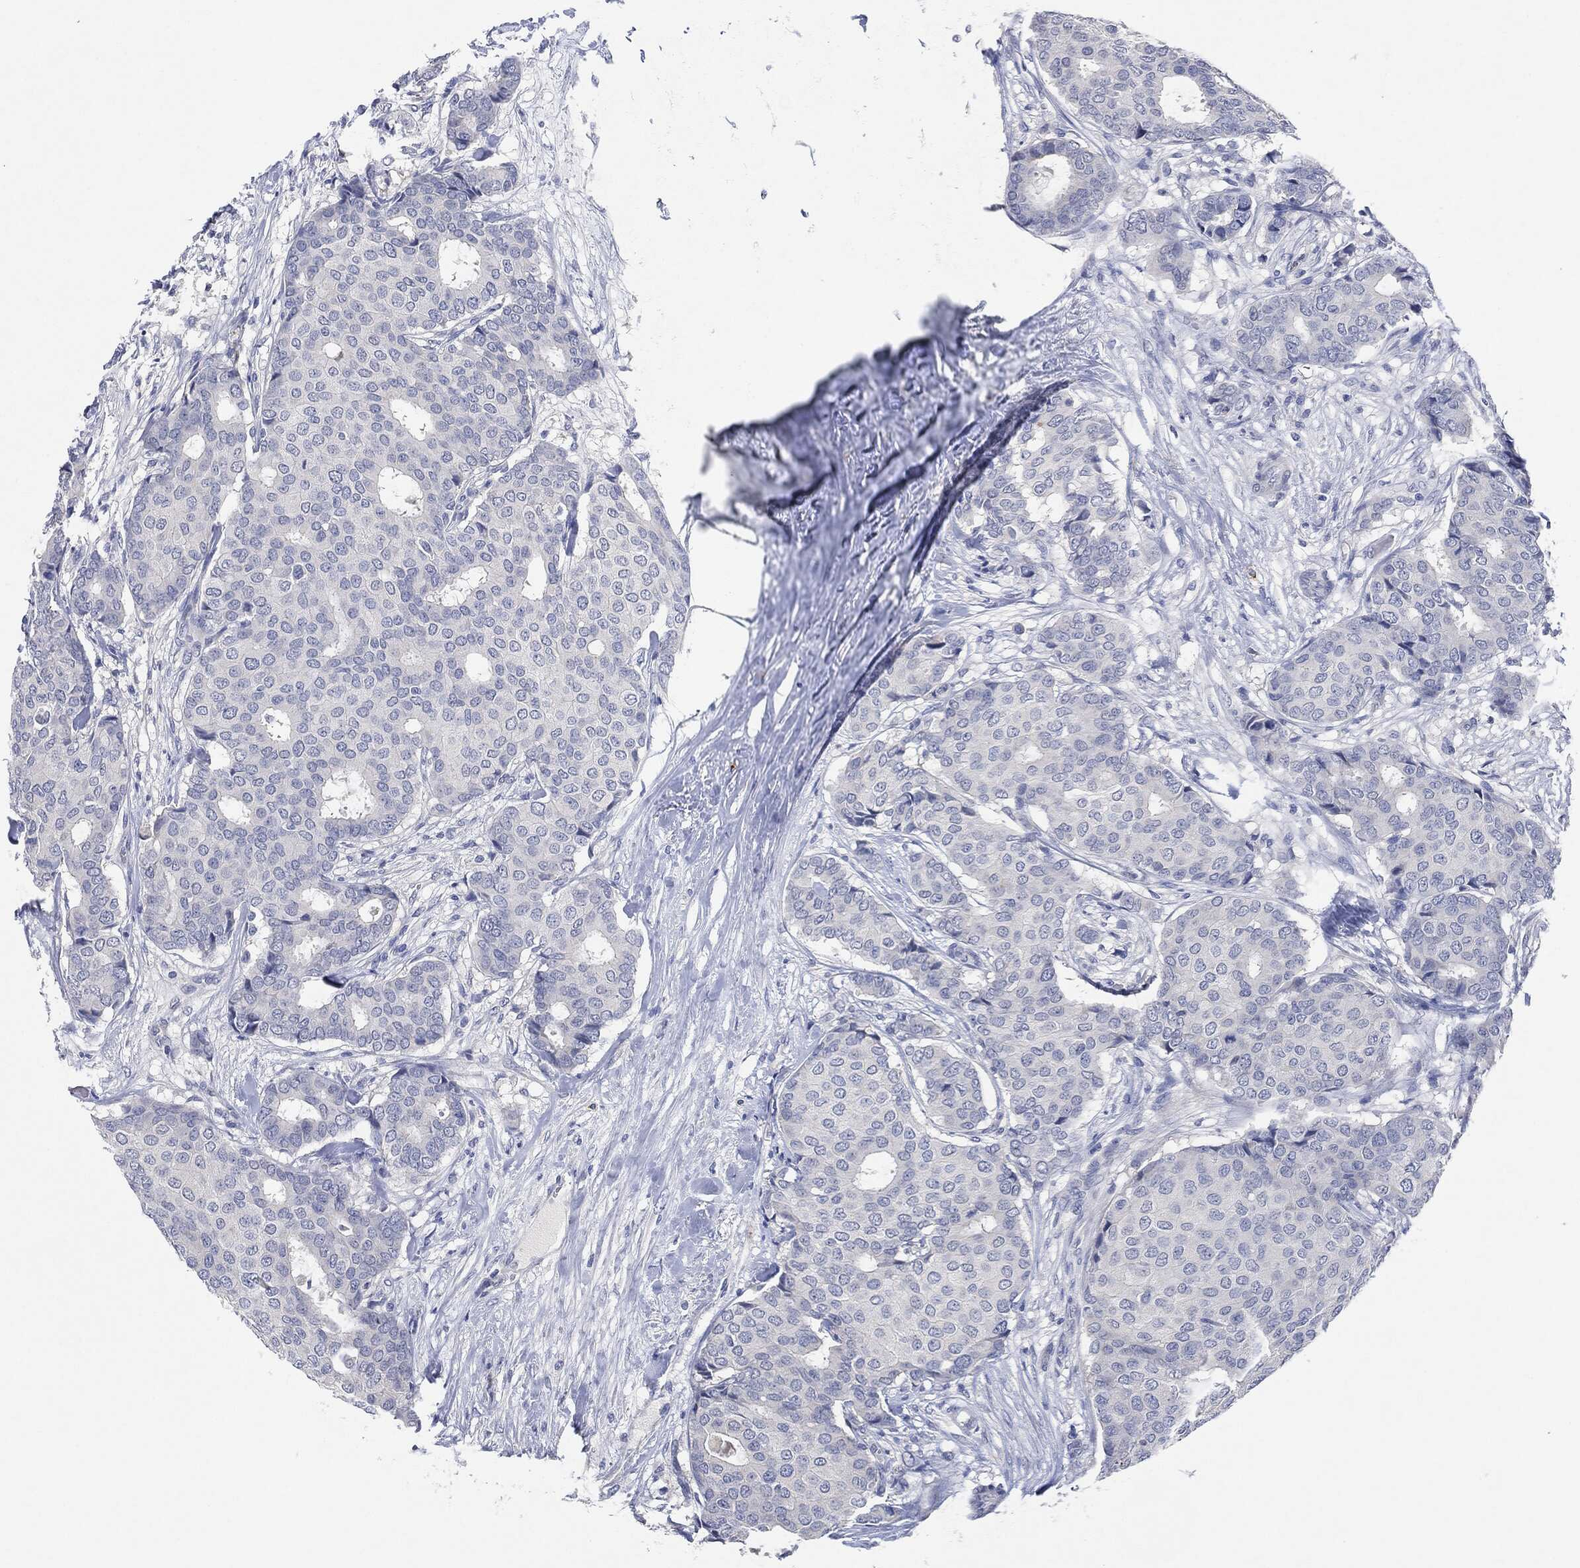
{"staining": {"intensity": "negative", "quantity": "none", "location": "none"}, "tissue": "breast cancer", "cell_type": "Tumor cells", "image_type": "cancer", "snomed": [{"axis": "morphology", "description": "Duct carcinoma"}, {"axis": "topography", "description": "Breast"}], "caption": "The micrograph demonstrates no significant expression in tumor cells of breast infiltrating ductal carcinoma.", "gene": "NTRK1", "patient": {"sex": "female", "age": 75}}